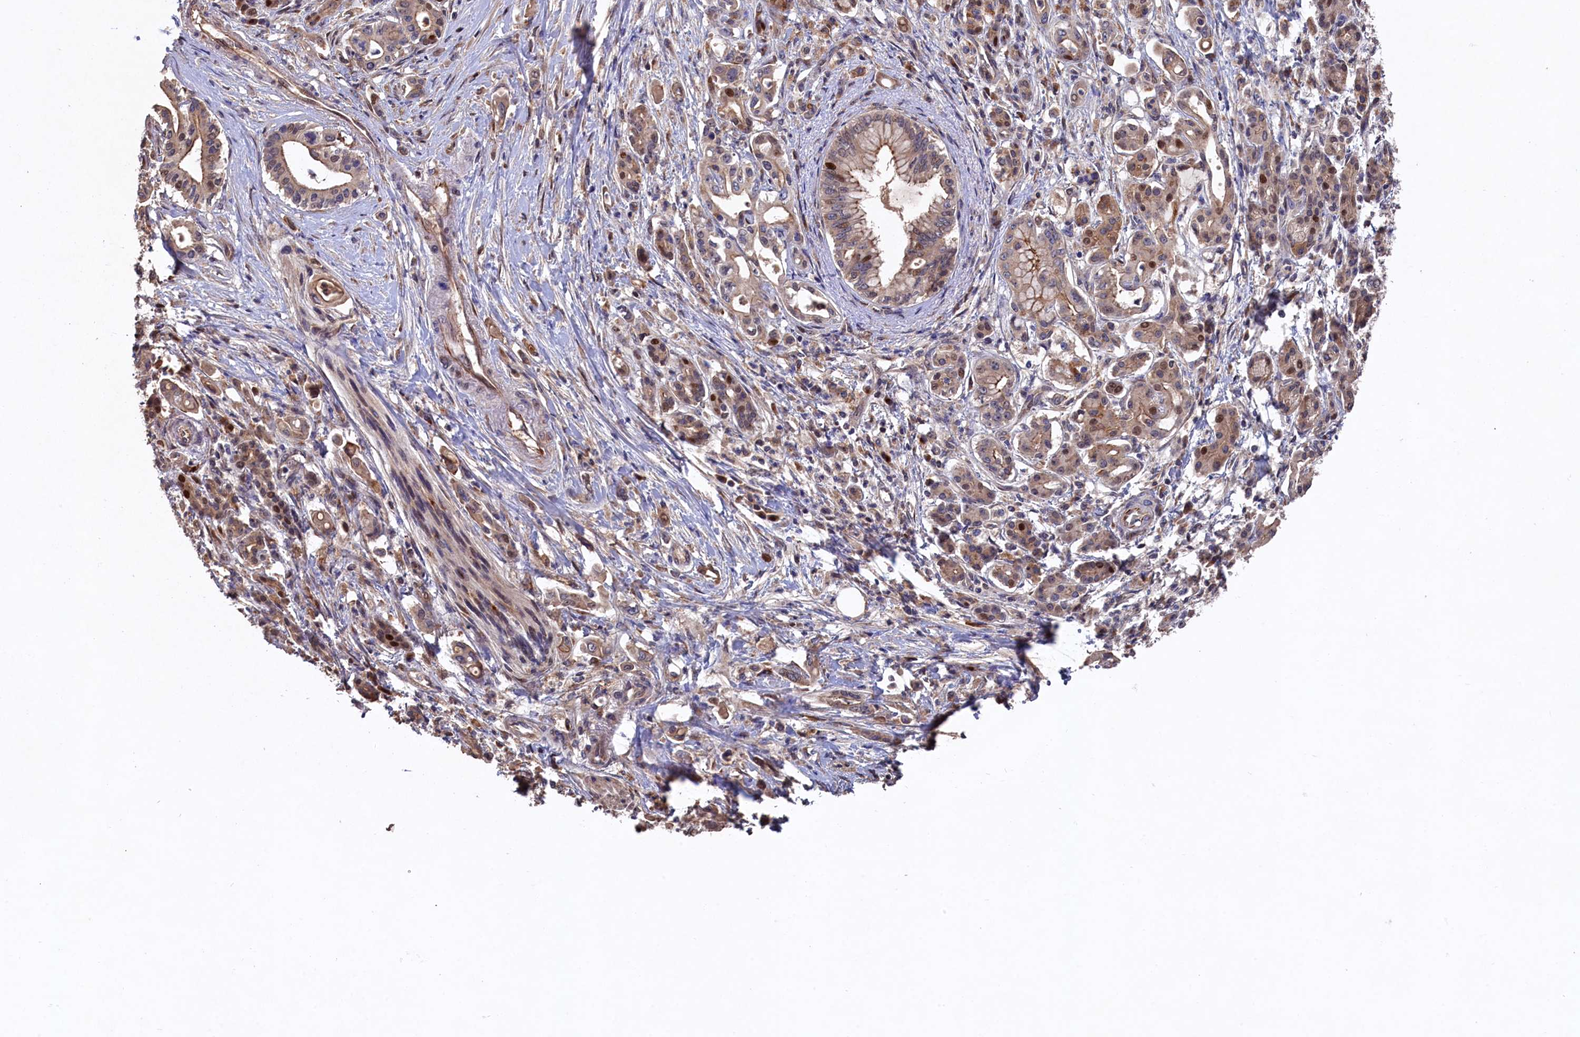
{"staining": {"intensity": "weak", "quantity": "25%-75%", "location": "cytoplasmic/membranous"}, "tissue": "pancreatic cancer", "cell_type": "Tumor cells", "image_type": "cancer", "snomed": [{"axis": "morphology", "description": "Adenocarcinoma, NOS"}, {"axis": "topography", "description": "Pancreas"}], "caption": "Pancreatic cancer stained with a brown dye demonstrates weak cytoplasmic/membranous positive positivity in about 25%-75% of tumor cells.", "gene": "NAA60", "patient": {"sex": "female", "age": 66}}